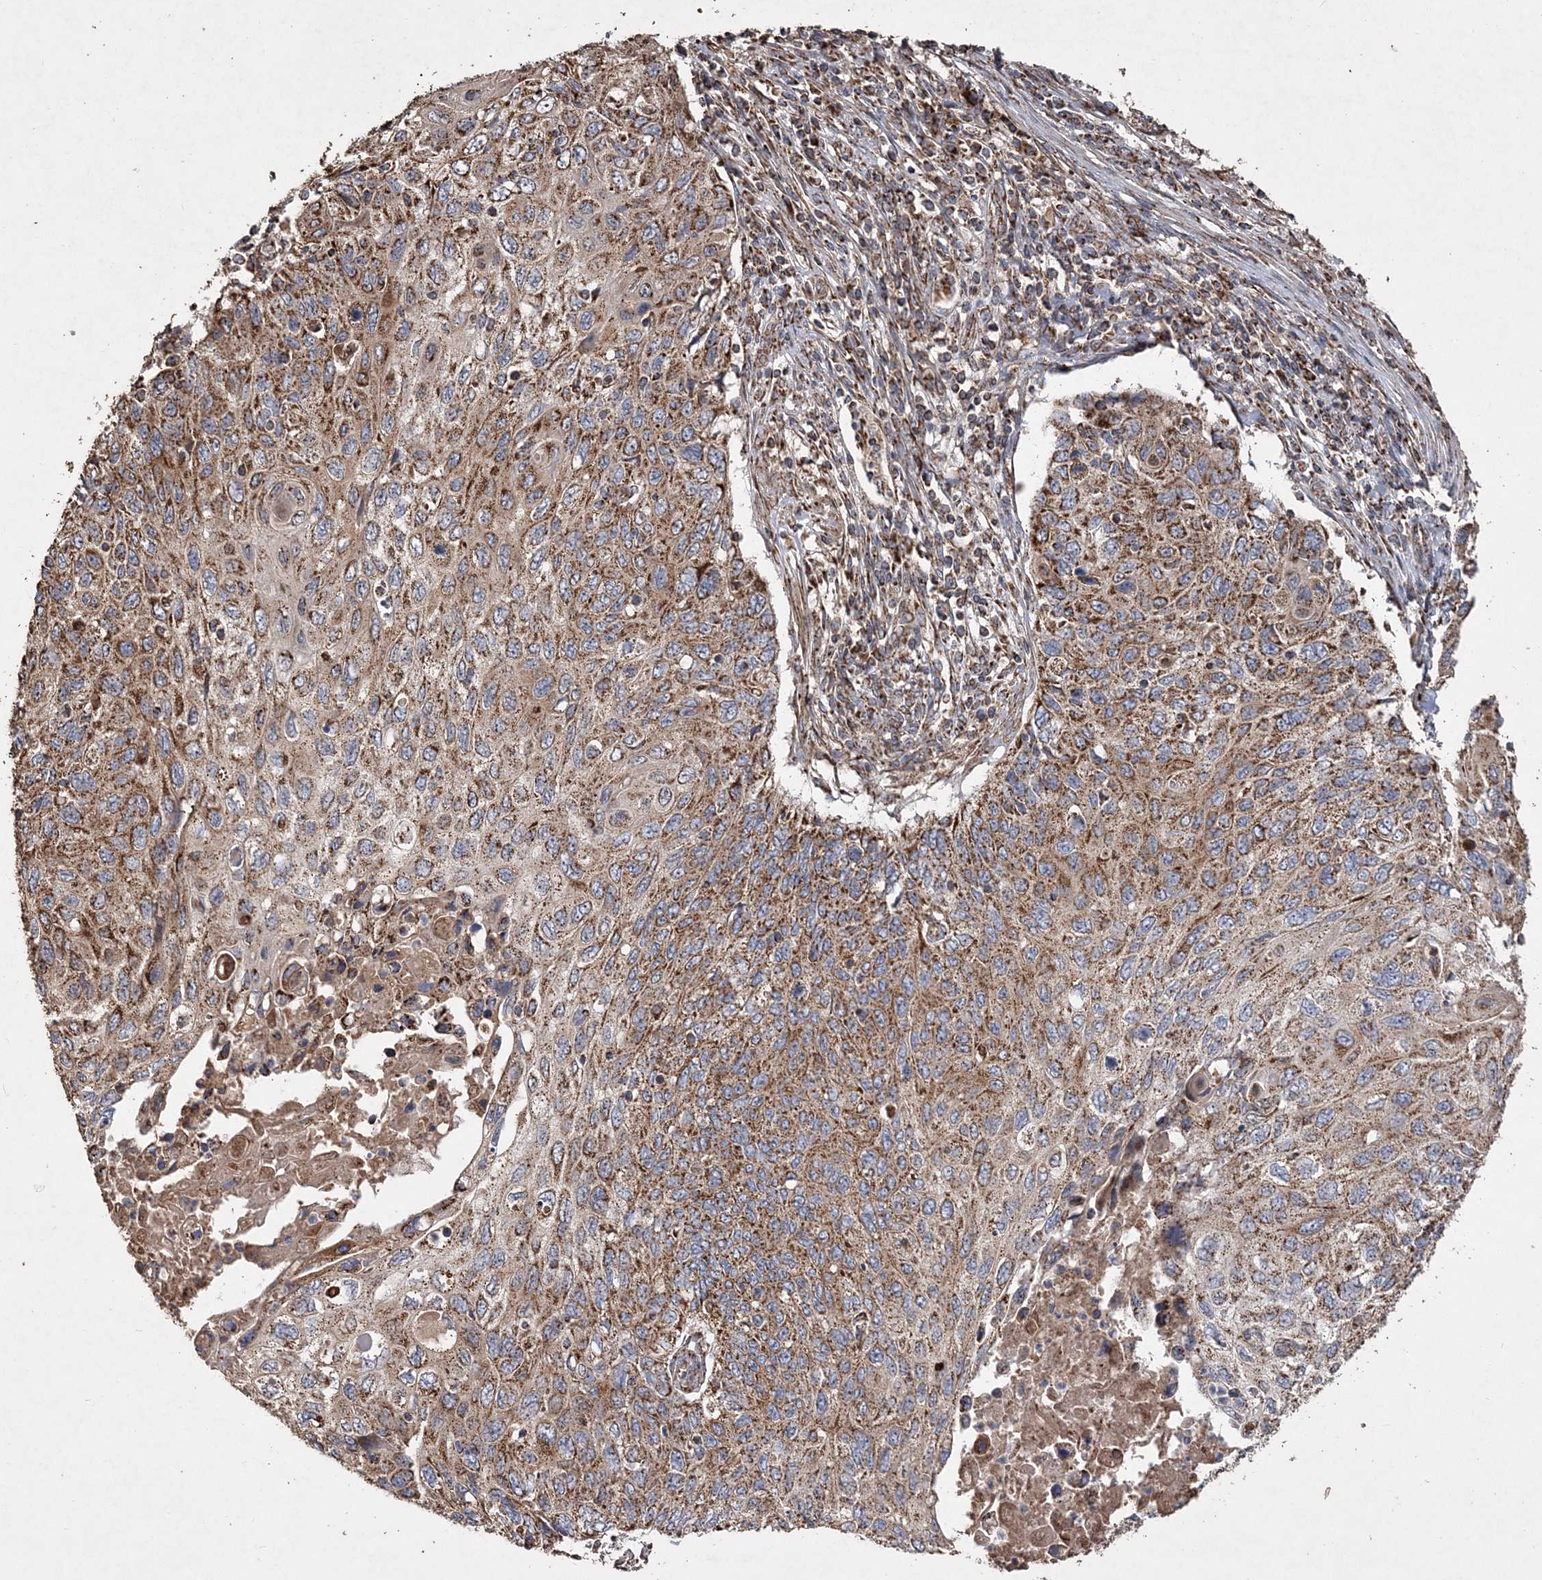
{"staining": {"intensity": "moderate", "quantity": ">75%", "location": "cytoplasmic/membranous"}, "tissue": "cervical cancer", "cell_type": "Tumor cells", "image_type": "cancer", "snomed": [{"axis": "morphology", "description": "Squamous cell carcinoma, NOS"}, {"axis": "topography", "description": "Cervix"}], "caption": "DAB immunohistochemical staining of human cervical squamous cell carcinoma demonstrates moderate cytoplasmic/membranous protein positivity in about >75% of tumor cells.", "gene": "POC5", "patient": {"sex": "female", "age": 70}}